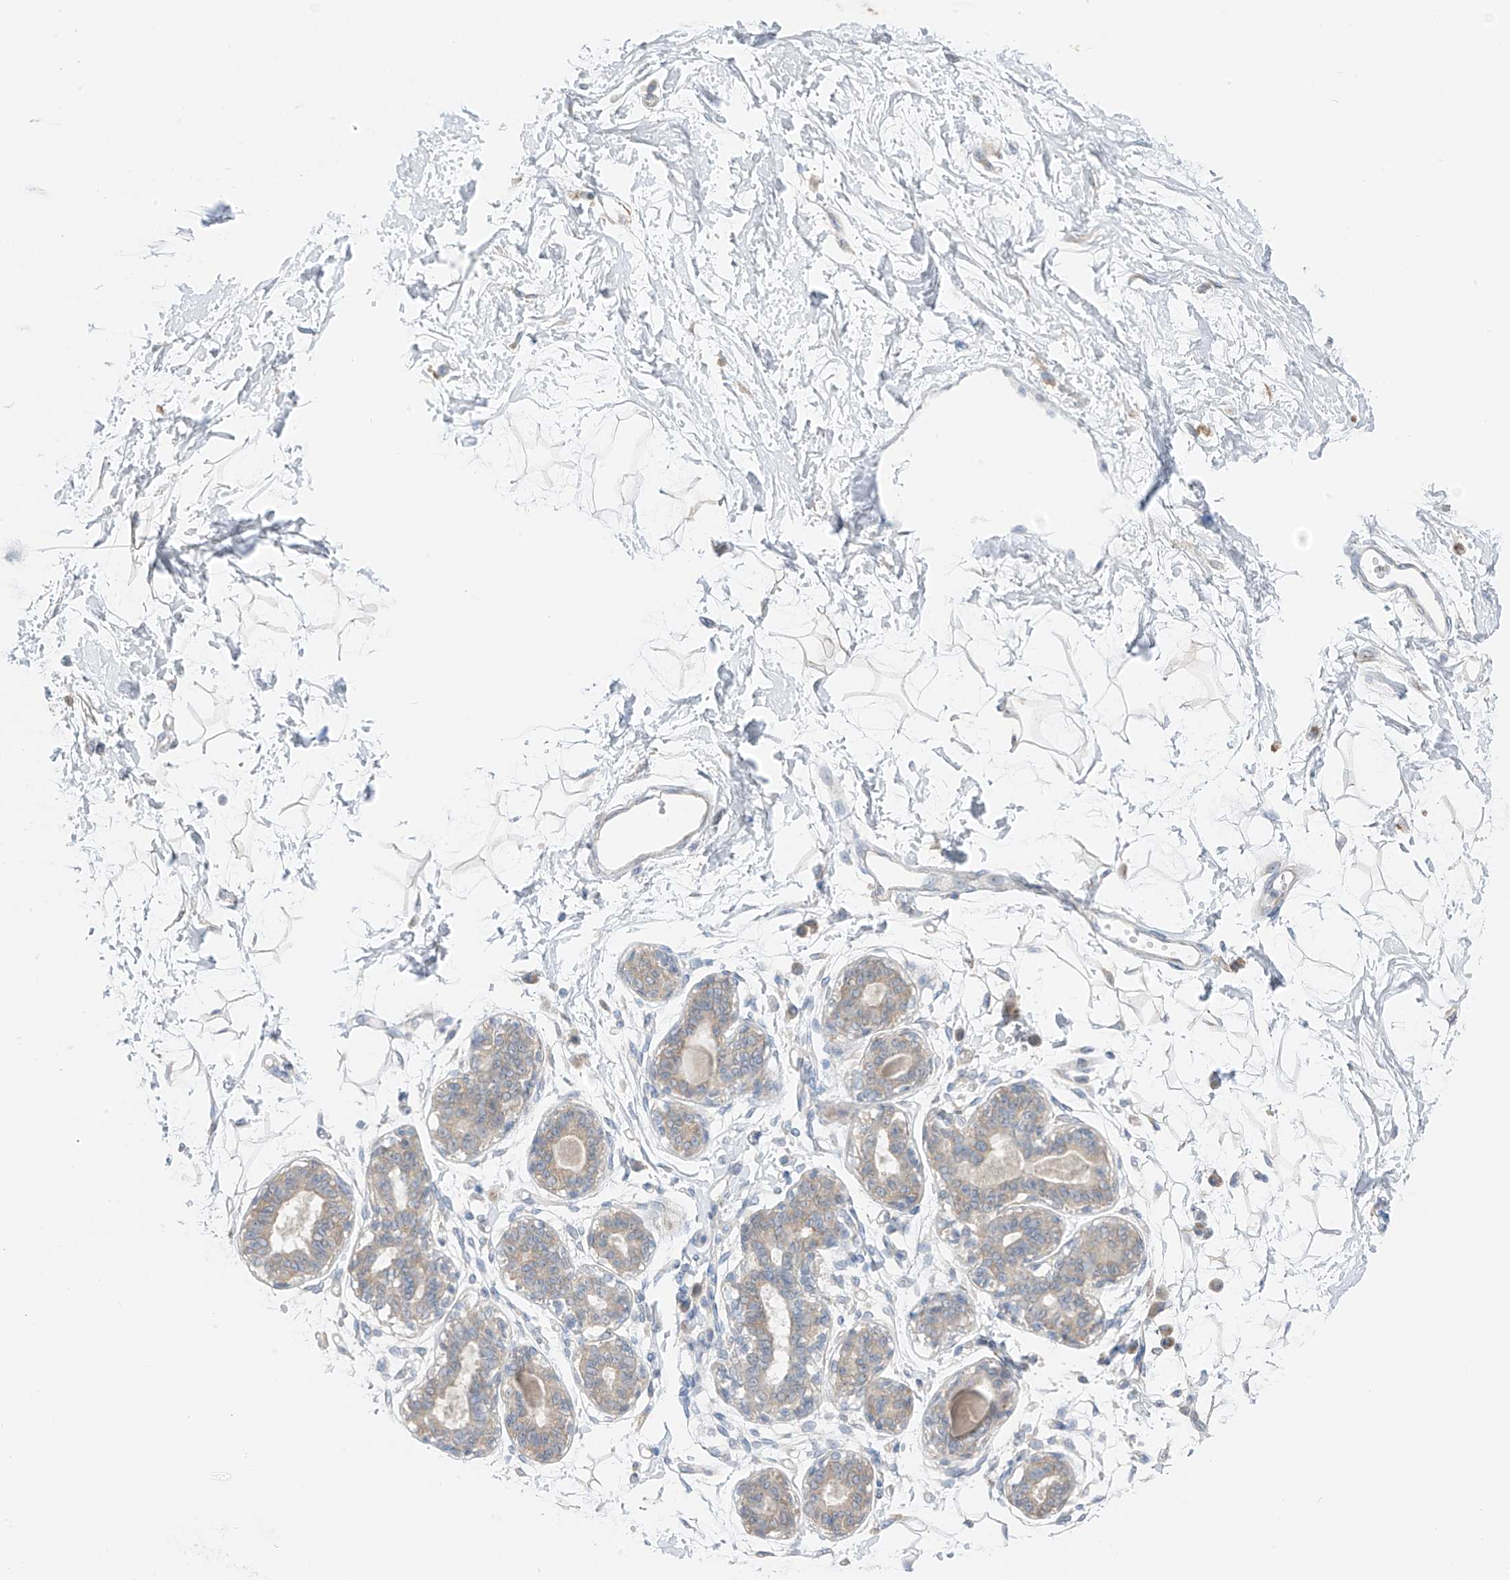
{"staining": {"intensity": "negative", "quantity": "none", "location": "none"}, "tissue": "breast", "cell_type": "Adipocytes", "image_type": "normal", "snomed": [{"axis": "morphology", "description": "Normal tissue, NOS"}, {"axis": "topography", "description": "Breast"}], "caption": "DAB immunohistochemical staining of unremarkable human breast reveals no significant staining in adipocytes.", "gene": "NALCN", "patient": {"sex": "female", "age": 45}}